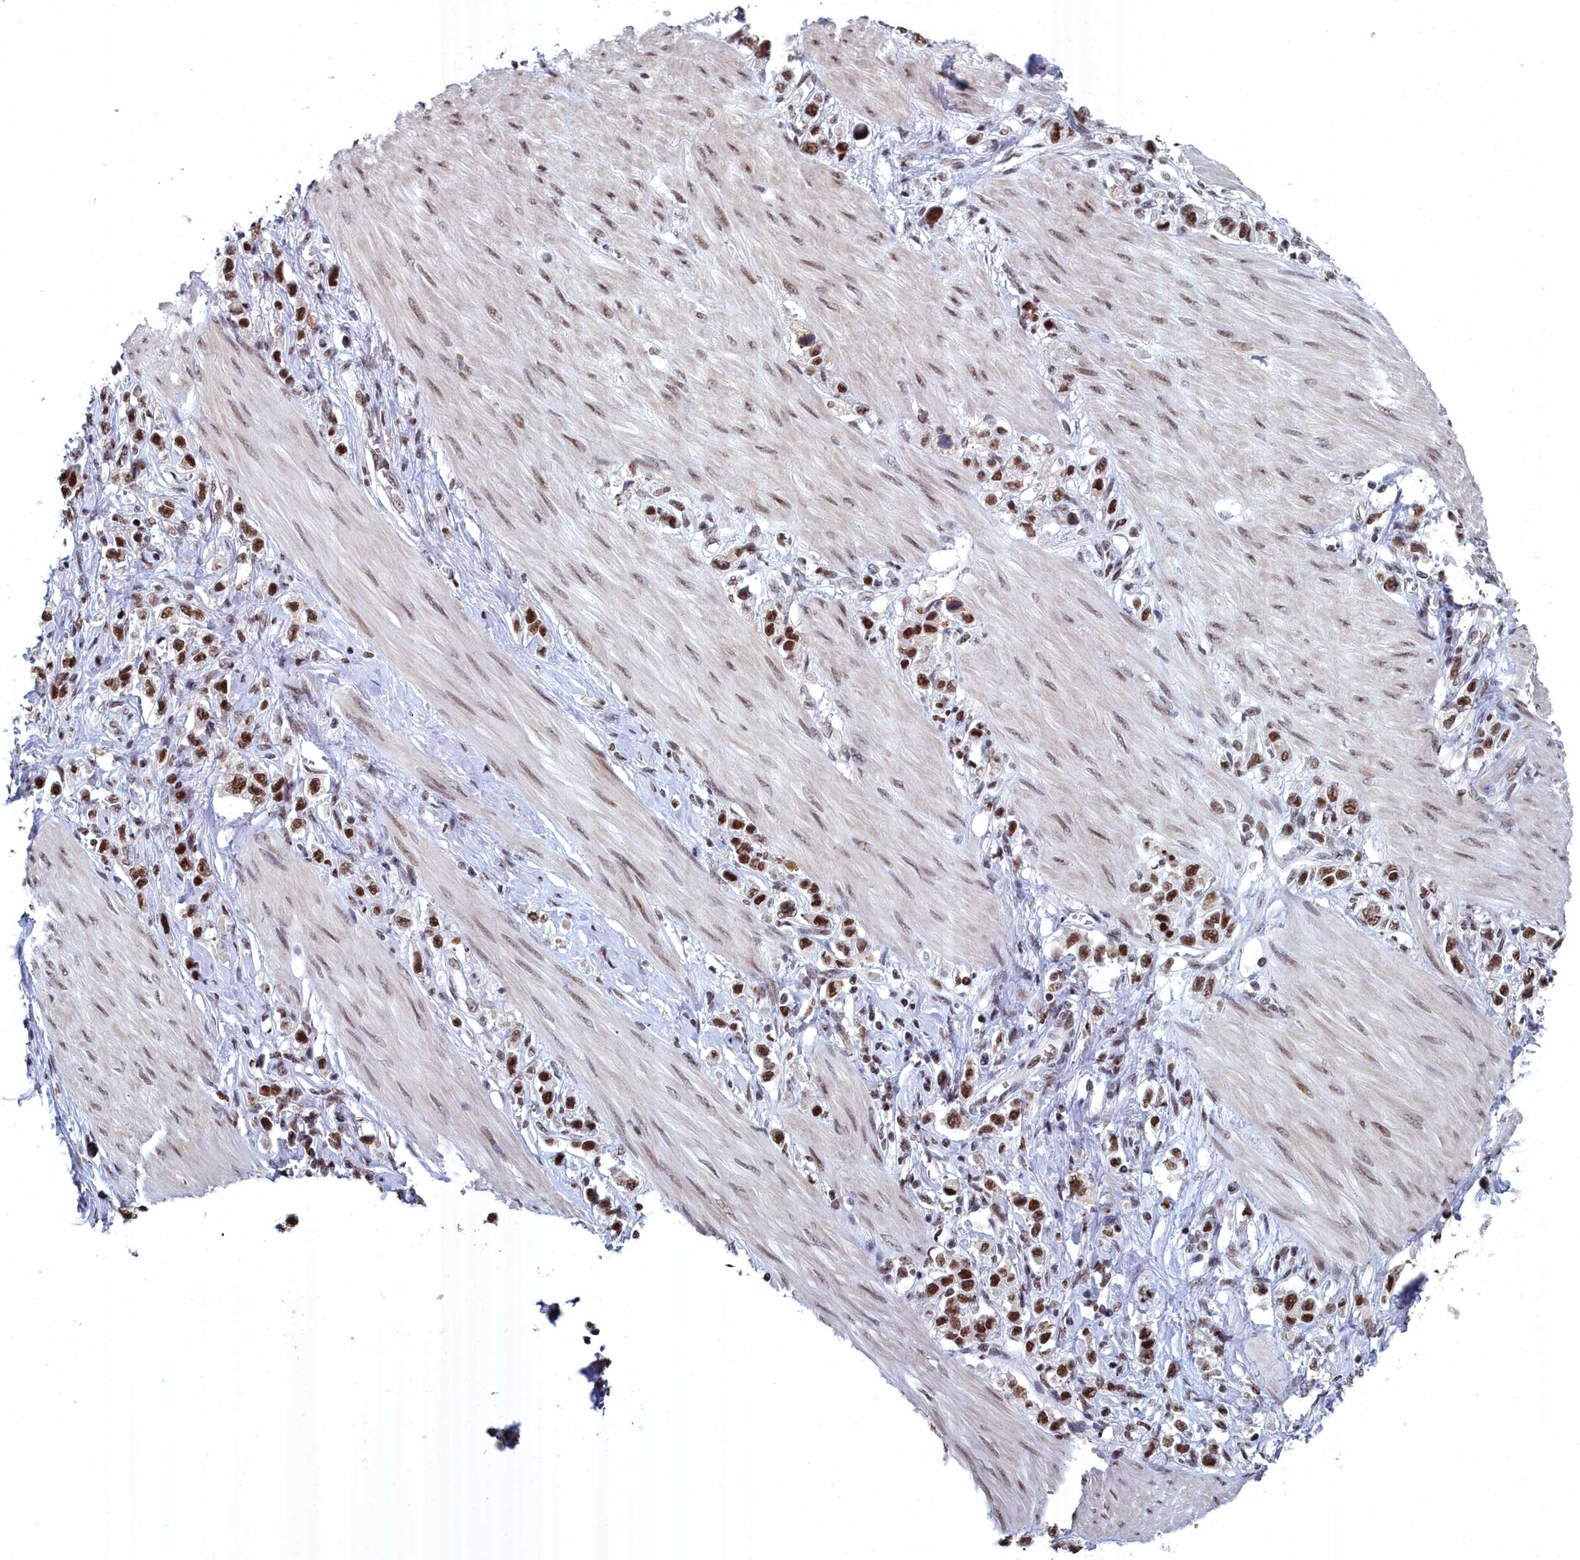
{"staining": {"intensity": "strong", "quantity": ">75%", "location": "nuclear"}, "tissue": "stomach cancer", "cell_type": "Tumor cells", "image_type": "cancer", "snomed": [{"axis": "morphology", "description": "Adenocarcinoma, NOS"}, {"axis": "topography", "description": "Stomach"}], "caption": "An immunohistochemistry photomicrograph of neoplastic tissue is shown. Protein staining in brown labels strong nuclear positivity in stomach cancer within tumor cells.", "gene": "SF3B3", "patient": {"sex": "female", "age": 65}}